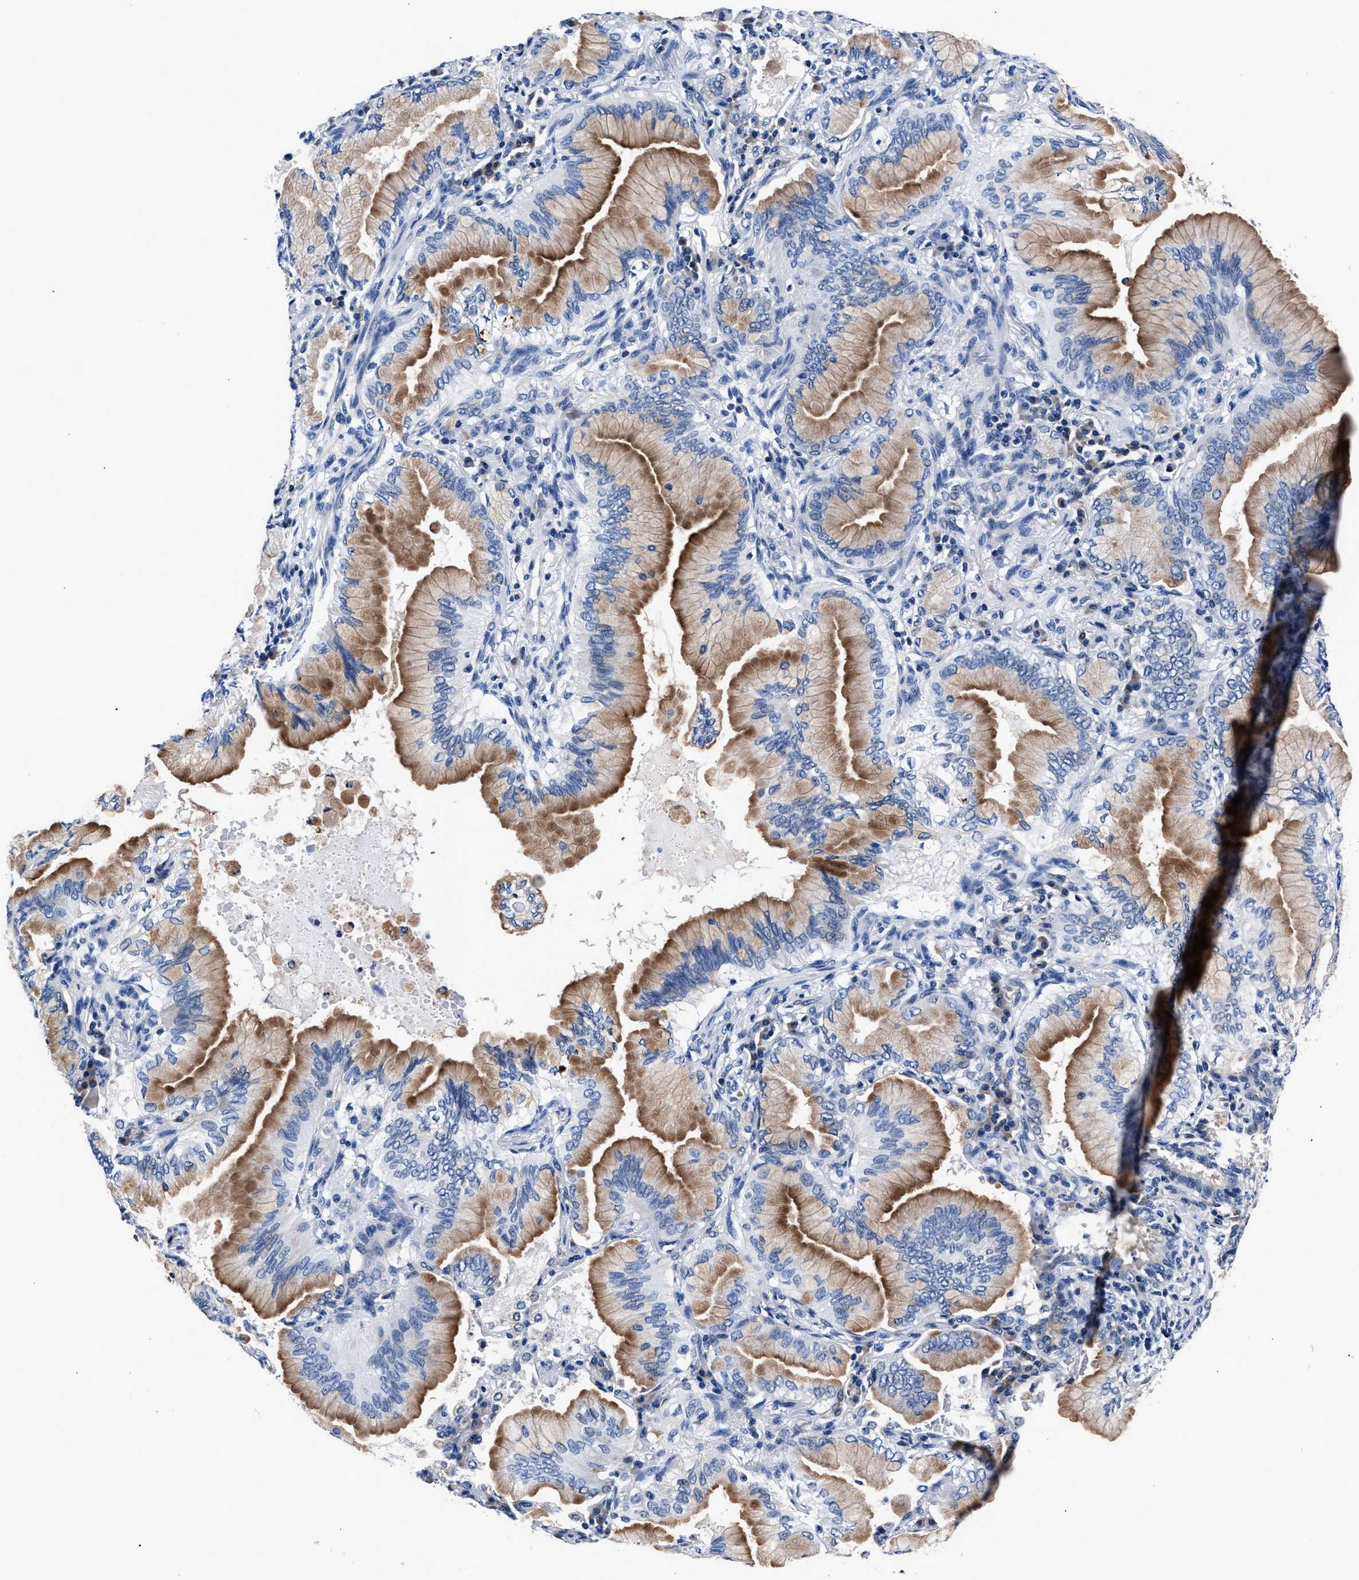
{"staining": {"intensity": "moderate", "quantity": ">75%", "location": "cytoplasmic/membranous"}, "tissue": "lung cancer", "cell_type": "Tumor cells", "image_type": "cancer", "snomed": [{"axis": "morphology", "description": "Adenocarcinoma, NOS"}, {"axis": "topography", "description": "Lung"}], "caption": "Immunohistochemistry of human lung adenocarcinoma exhibits medium levels of moderate cytoplasmic/membranous staining in about >75% of tumor cells.", "gene": "PHF24", "patient": {"sex": "female", "age": 70}}